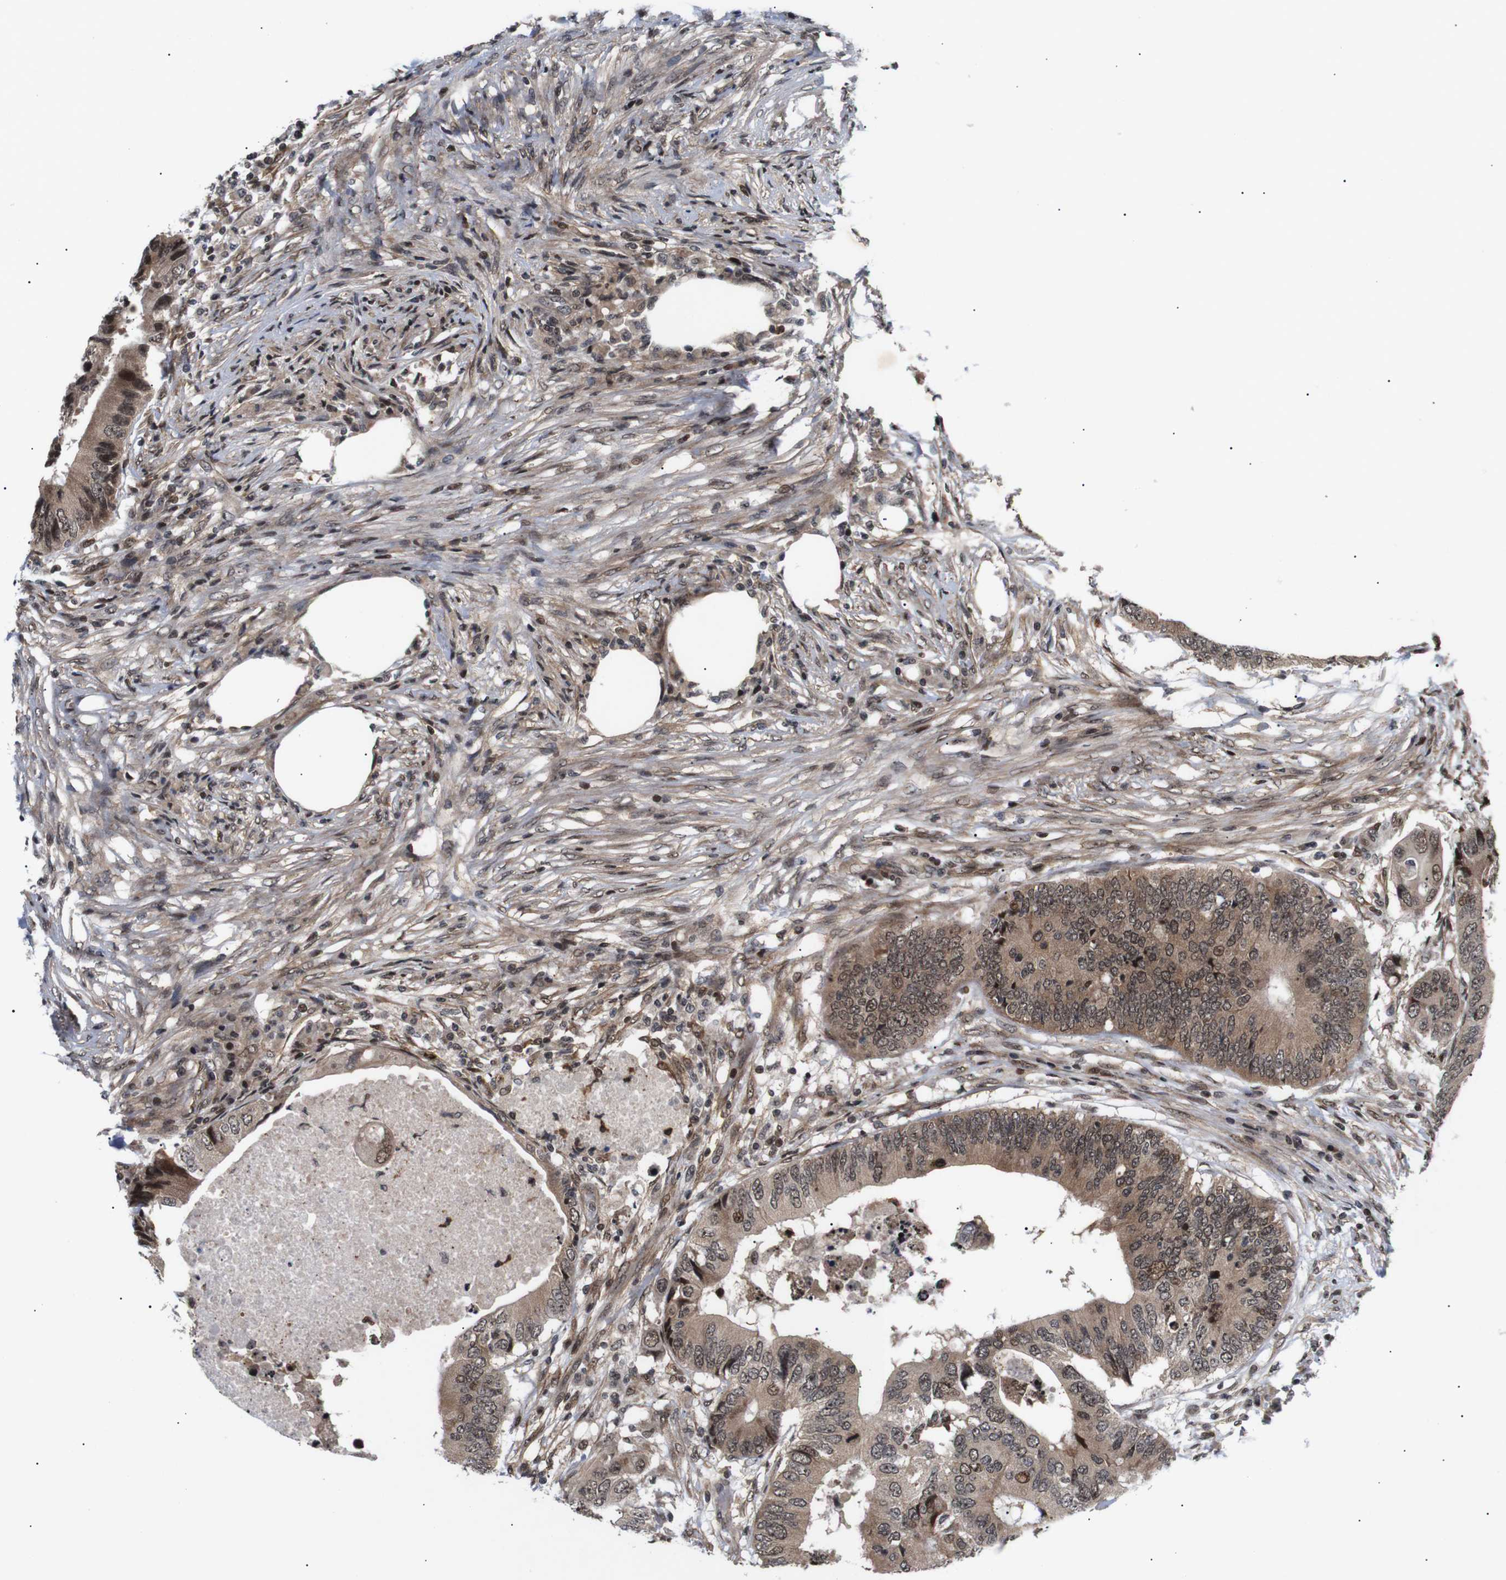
{"staining": {"intensity": "moderate", "quantity": ">75%", "location": "cytoplasmic/membranous,nuclear"}, "tissue": "colorectal cancer", "cell_type": "Tumor cells", "image_type": "cancer", "snomed": [{"axis": "morphology", "description": "Adenocarcinoma, NOS"}, {"axis": "topography", "description": "Colon"}], "caption": "The image reveals staining of colorectal cancer, revealing moderate cytoplasmic/membranous and nuclear protein staining (brown color) within tumor cells.", "gene": "KIF23", "patient": {"sex": "male", "age": 71}}